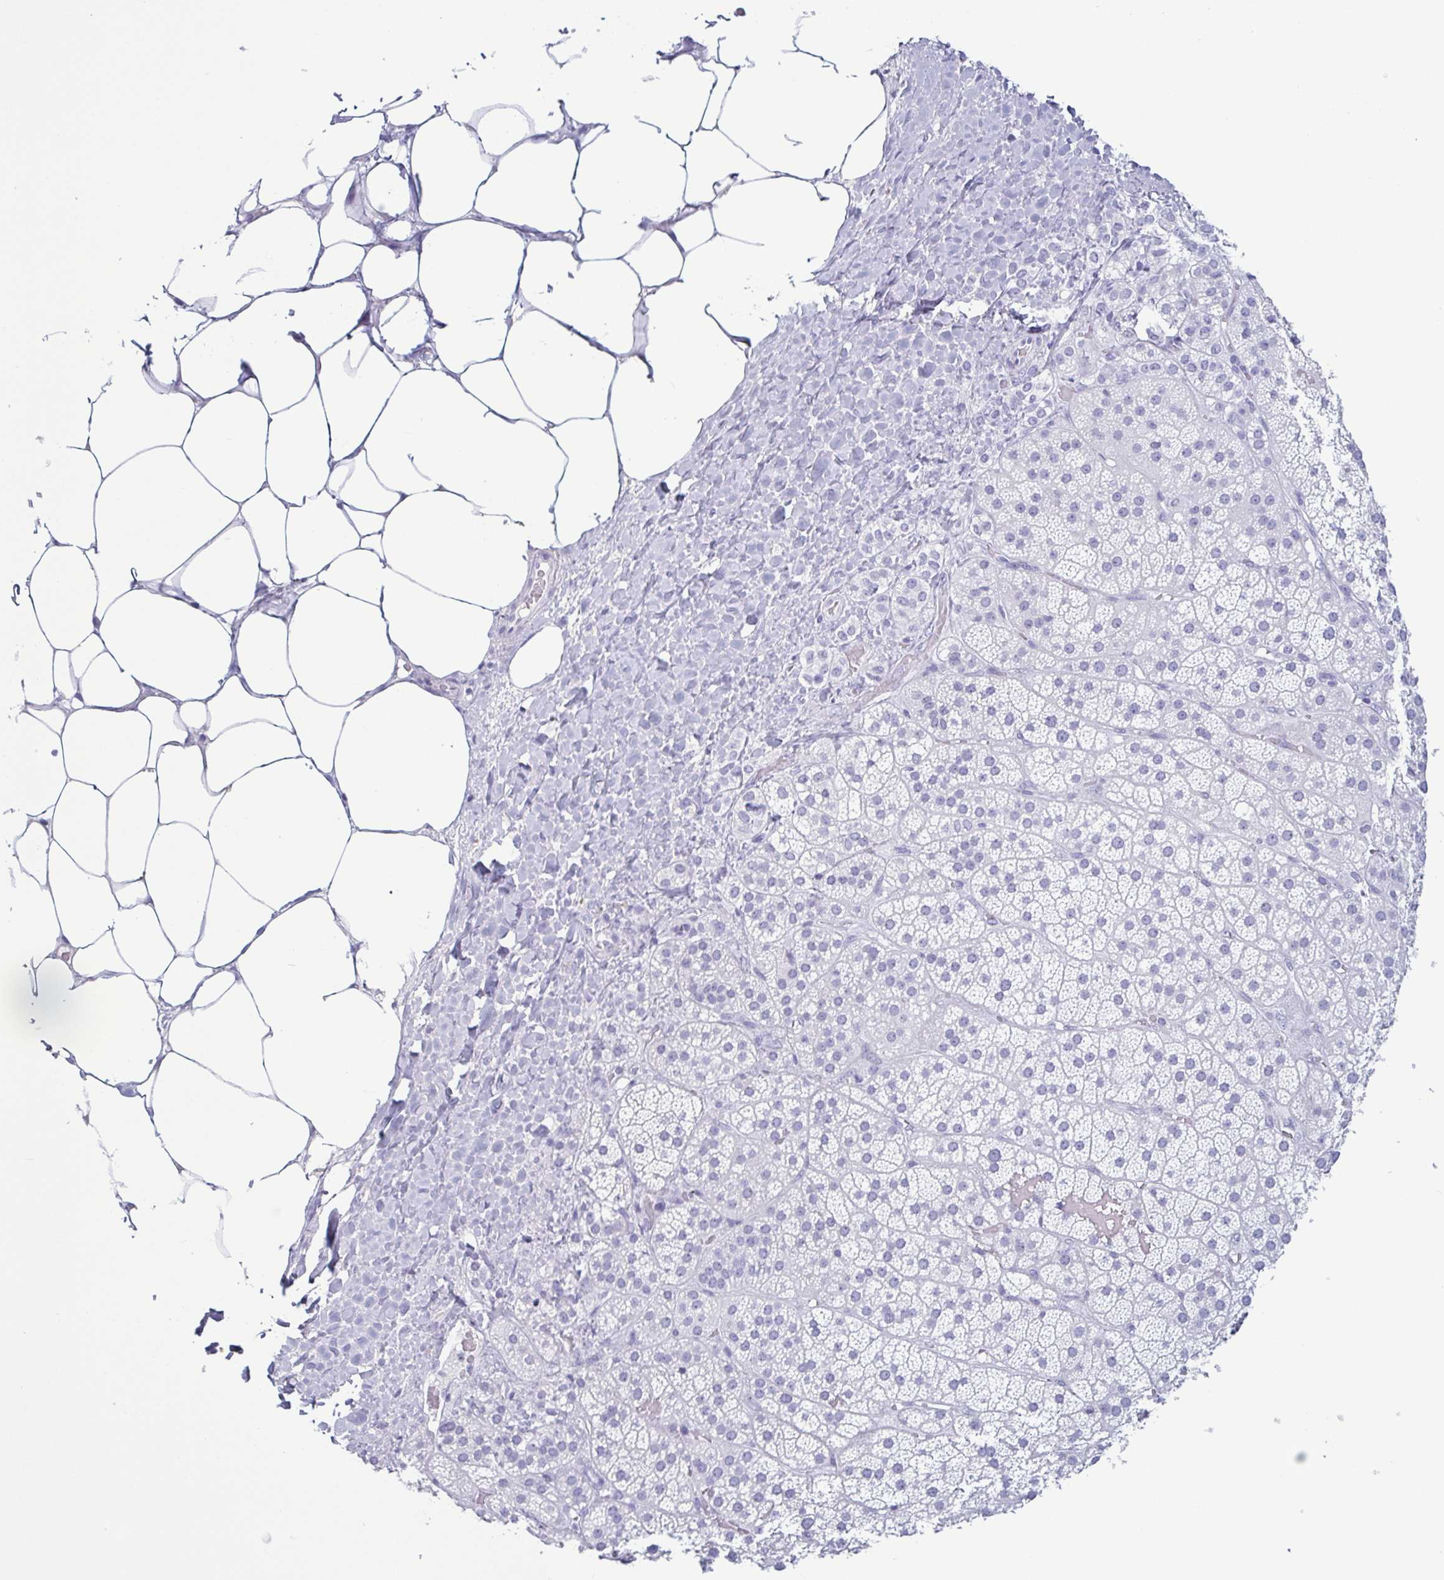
{"staining": {"intensity": "negative", "quantity": "none", "location": "none"}, "tissue": "adrenal gland", "cell_type": "Glandular cells", "image_type": "normal", "snomed": [{"axis": "morphology", "description": "Normal tissue, NOS"}, {"axis": "topography", "description": "Adrenal gland"}], "caption": "Image shows no protein positivity in glandular cells of benign adrenal gland.", "gene": "KRT10", "patient": {"sex": "male", "age": 57}}